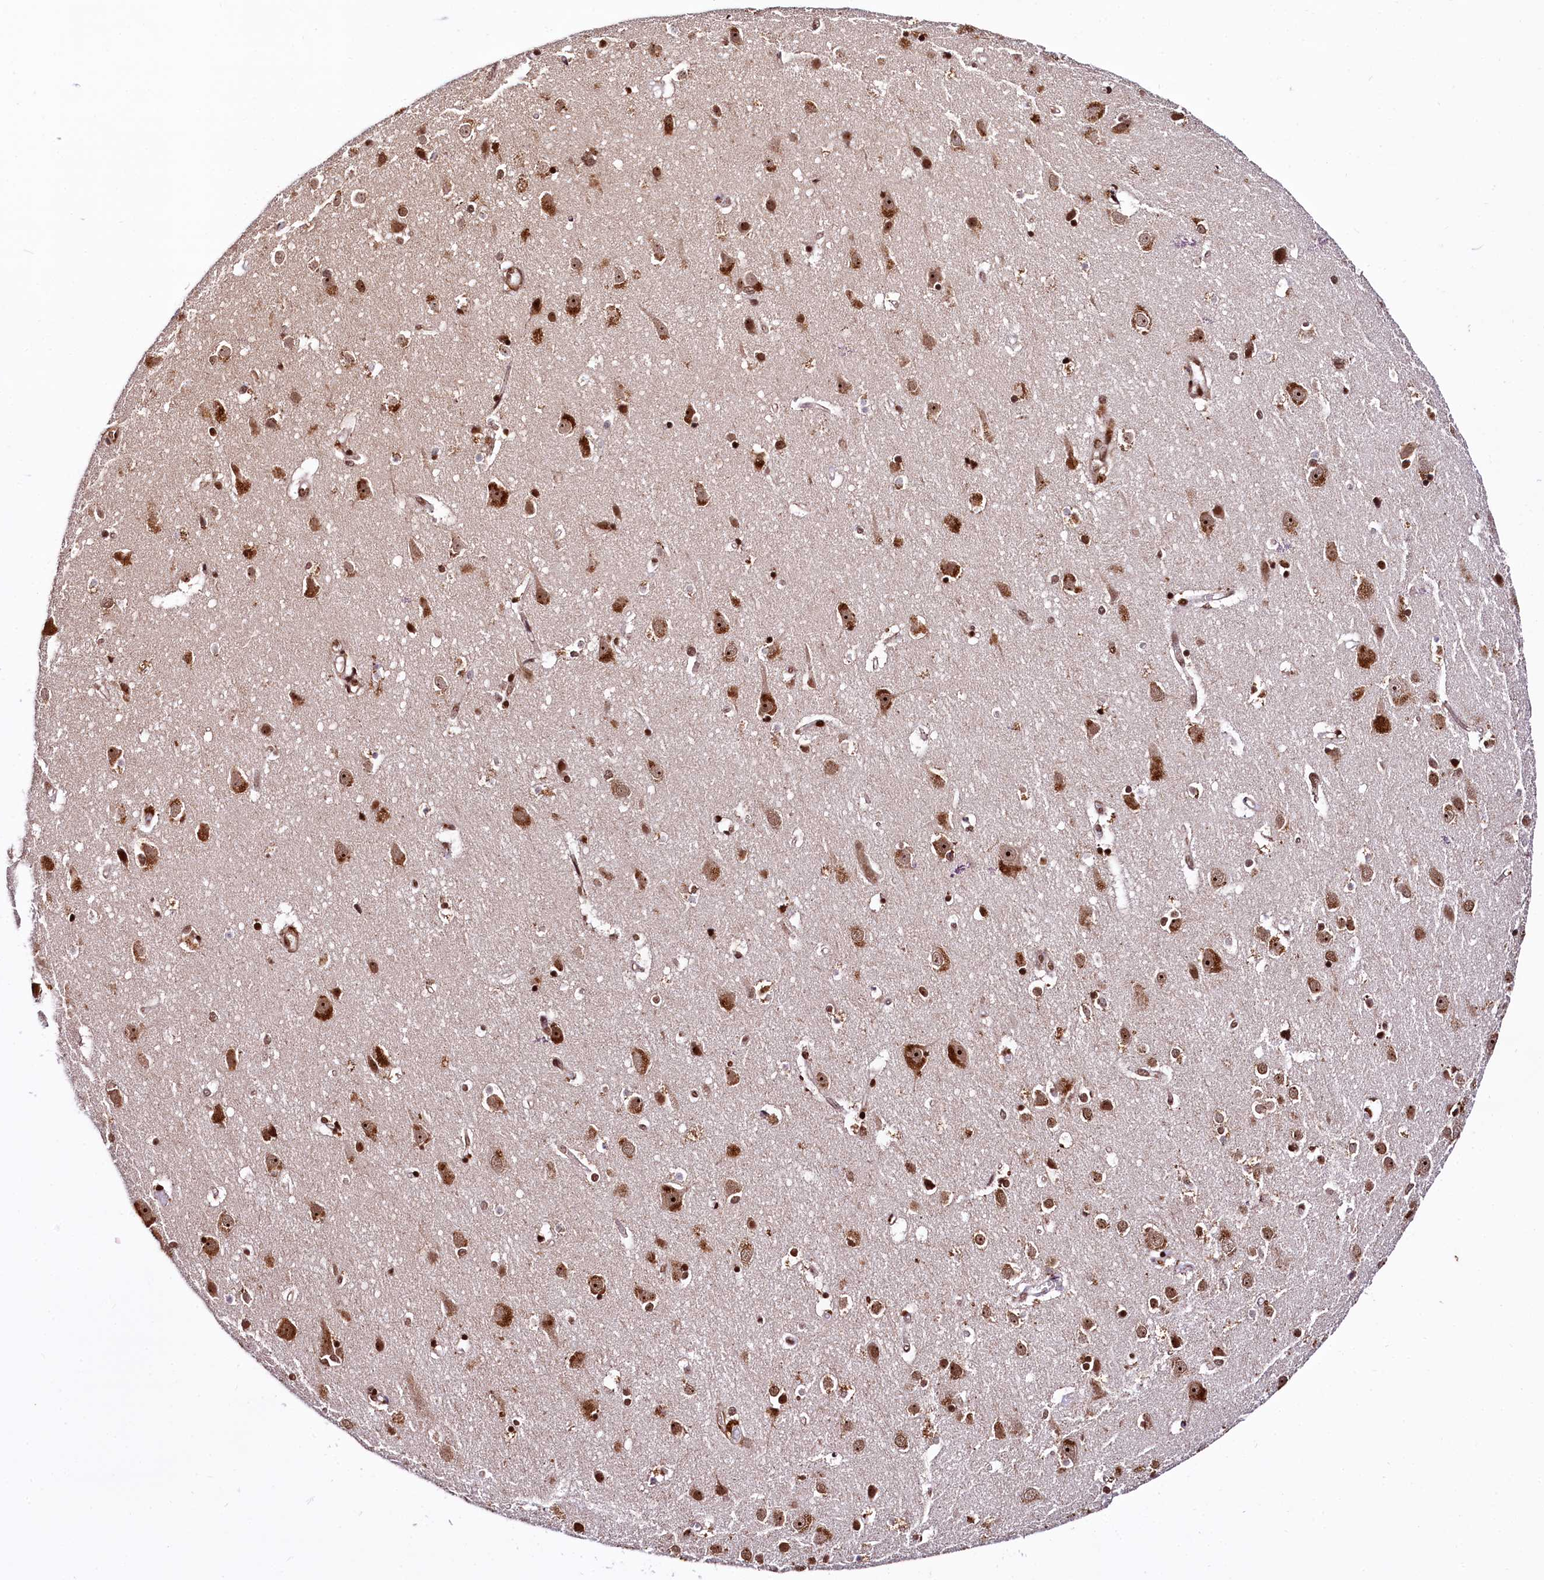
{"staining": {"intensity": "strong", "quantity": ">75%", "location": "nuclear"}, "tissue": "cerebral cortex", "cell_type": "Endothelial cells", "image_type": "normal", "snomed": [{"axis": "morphology", "description": "Normal tissue, NOS"}, {"axis": "topography", "description": "Cerebral cortex"}], "caption": "This image exhibits immunohistochemistry (IHC) staining of benign cerebral cortex, with high strong nuclear positivity in approximately >75% of endothelial cells.", "gene": "PDS5B", "patient": {"sex": "male", "age": 54}}